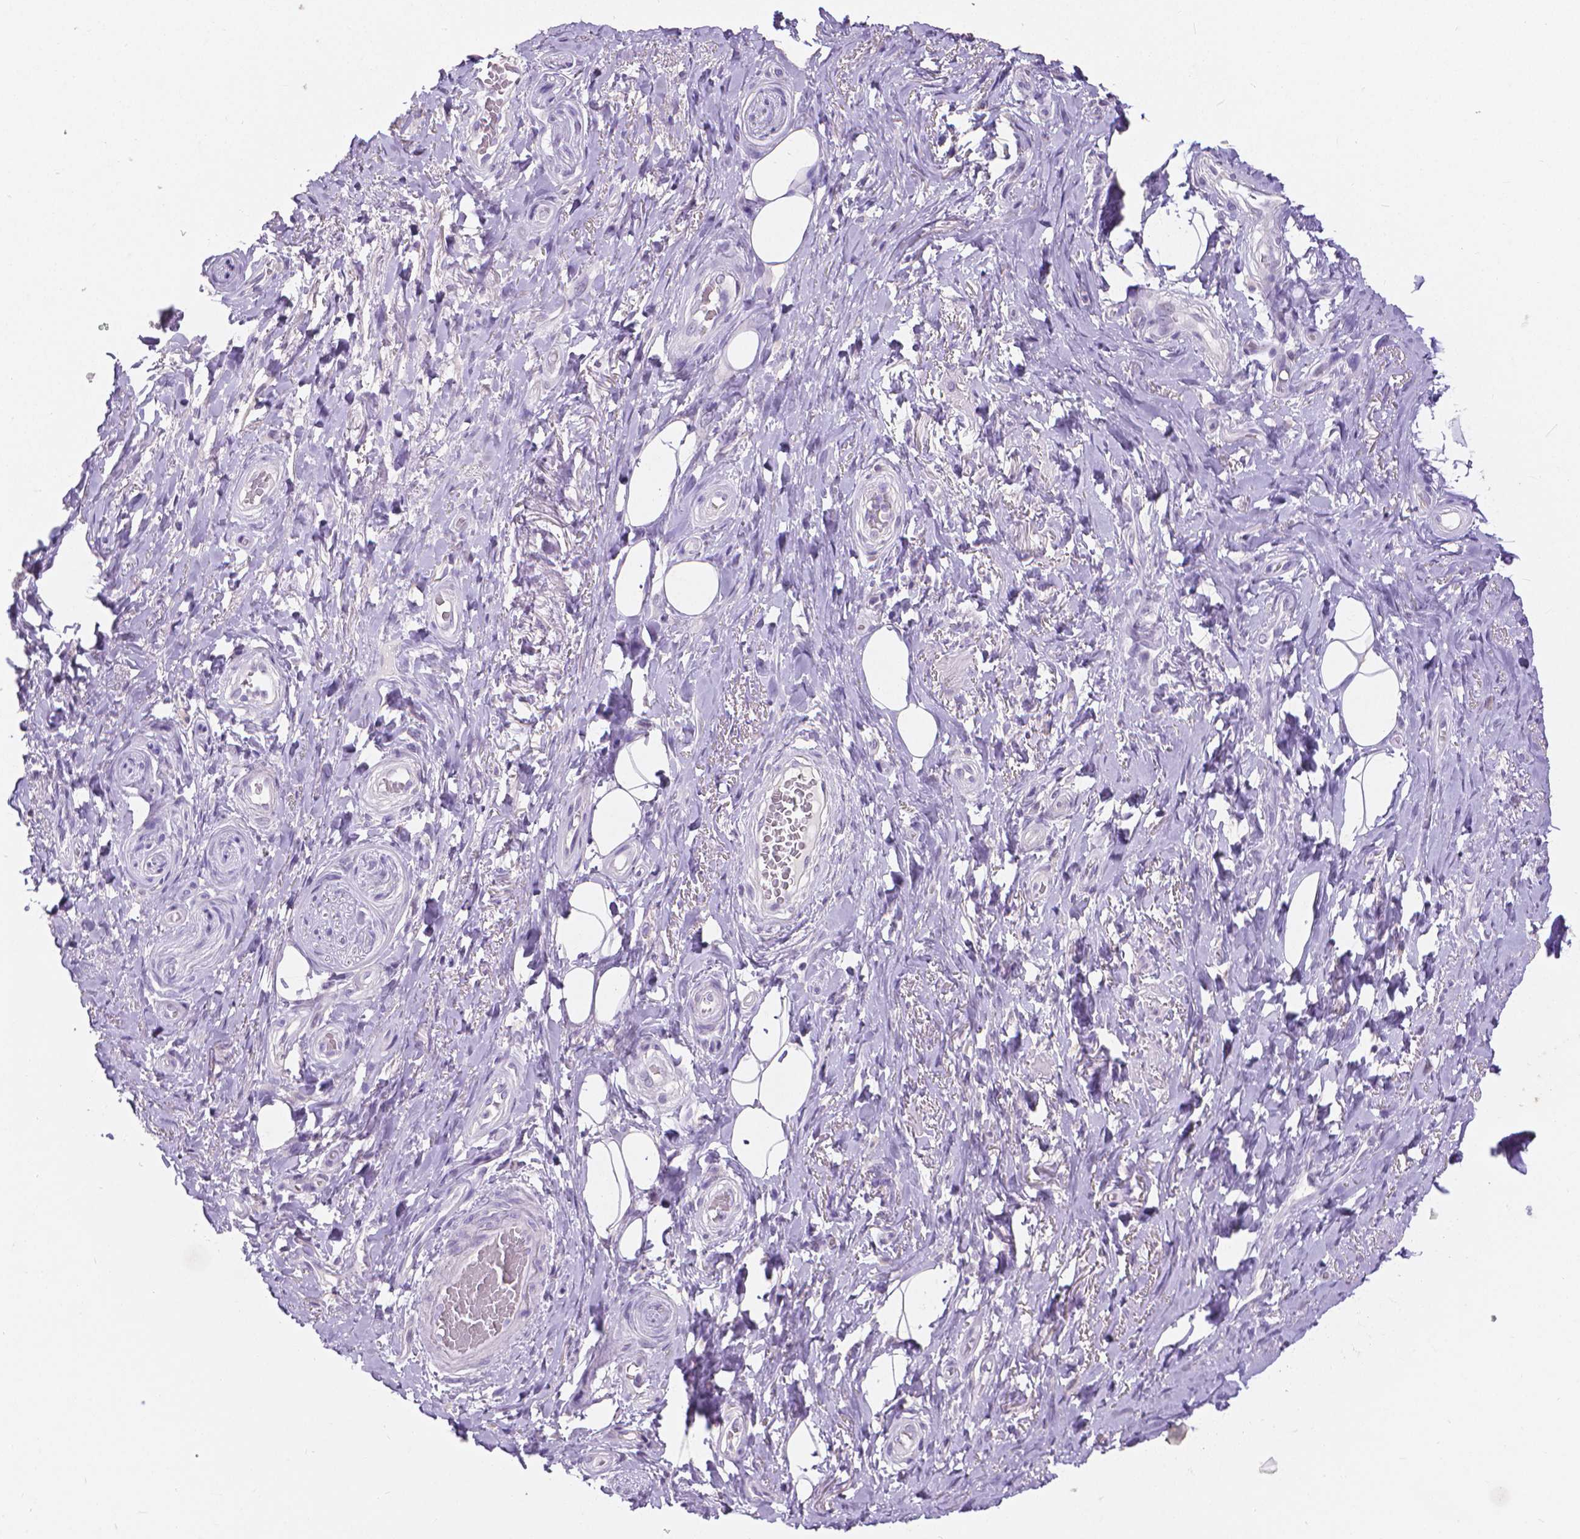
{"staining": {"intensity": "negative", "quantity": "none", "location": "none"}, "tissue": "adipose tissue", "cell_type": "Adipocytes", "image_type": "normal", "snomed": [{"axis": "morphology", "description": "Normal tissue, NOS"}, {"axis": "topography", "description": "Anal"}, {"axis": "topography", "description": "Peripheral nerve tissue"}], "caption": "Protein analysis of benign adipose tissue displays no significant staining in adipocytes.", "gene": "CD4", "patient": {"sex": "male", "age": 53}}